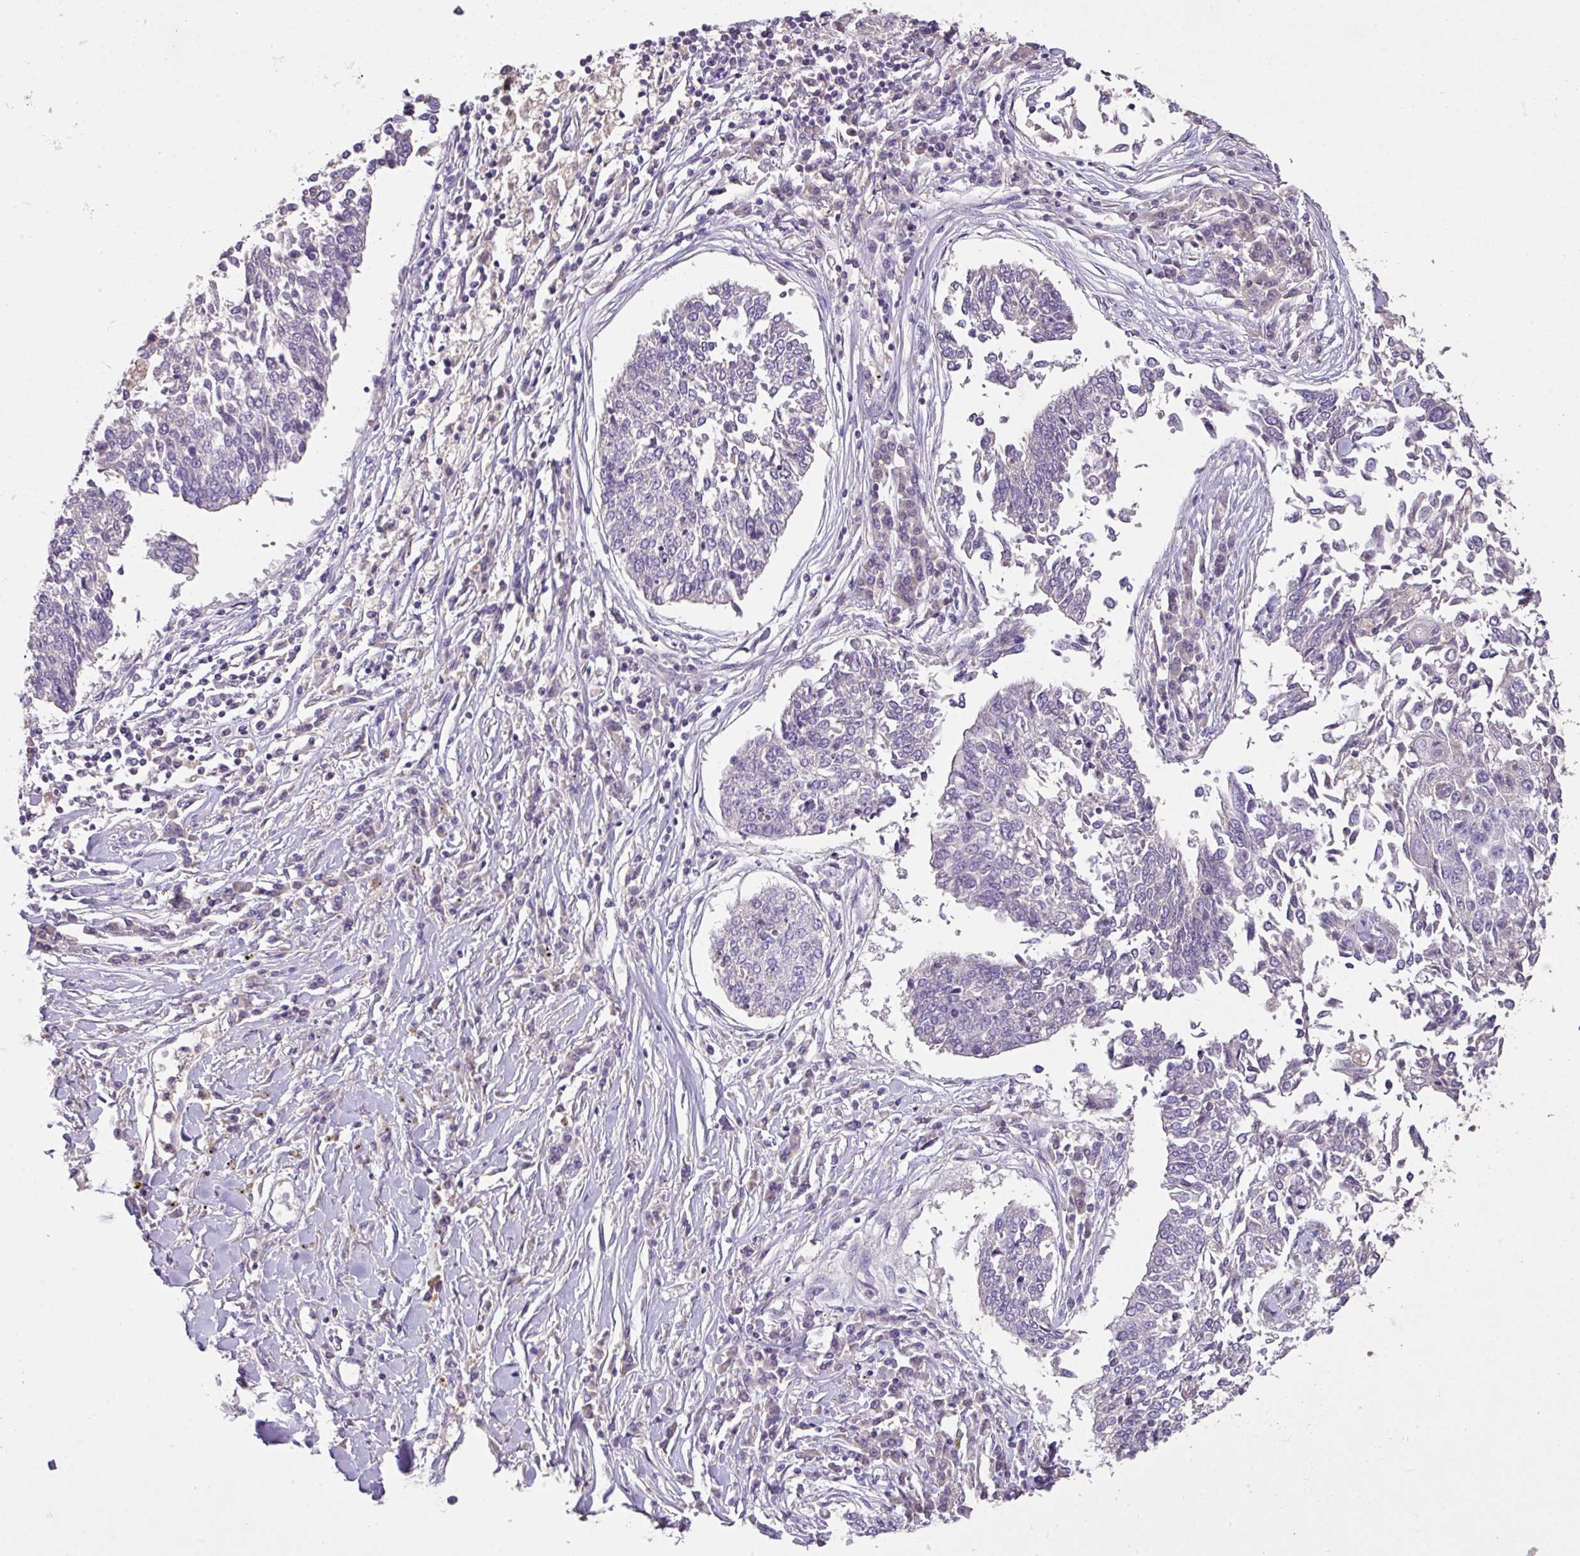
{"staining": {"intensity": "negative", "quantity": "none", "location": "none"}, "tissue": "lung cancer", "cell_type": "Tumor cells", "image_type": "cancer", "snomed": [{"axis": "morphology", "description": "Normal tissue, NOS"}, {"axis": "morphology", "description": "Squamous cell carcinoma, NOS"}, {"axis": "topography", "description": "Cartilage tissue"}, {"axis": "topography", "description": "Bronchus"}, {"axis": "topography", "description": "Lung"}, {"axis": "topography", "description": "Peripheral nerve tissue"}], "caption": "Immunohistochemistry histopathology image of human squamous cell carcinoma (lung) stained for a protein (brown), which exhibits no expression in tumor cells.", "gene": "OR6C6", "patient": {"sex": "female", "age": 49}}